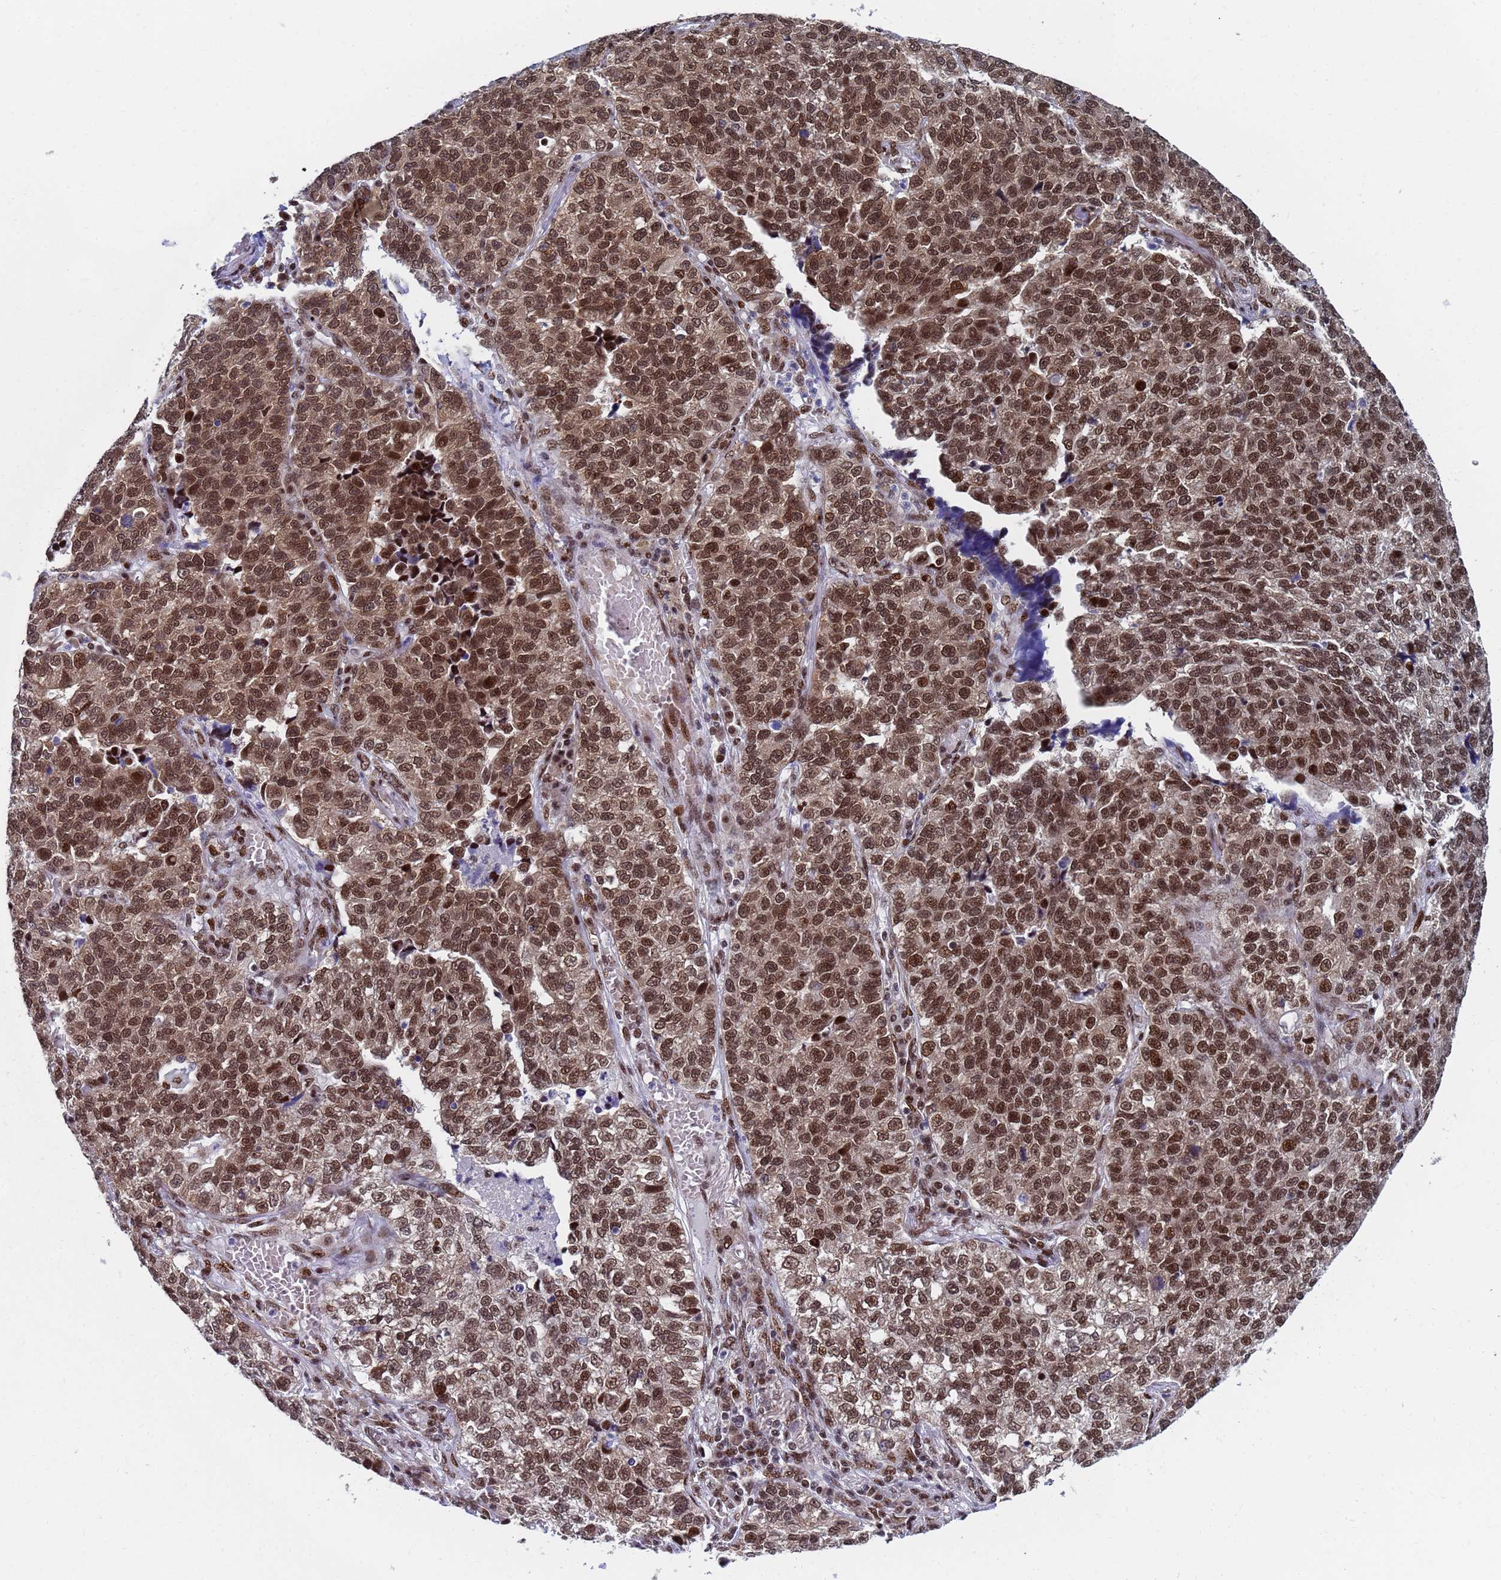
{"staining": {"intensity": "strong", "quantity": ">75%", "location": "nuclear"}, "tissue": "lung cancer", "cell_type": "Tumor cells", "image_type": "cancer", "snomed": [{"axis": "morphology", "description": "Adenocarcinoma, NOS"}, {"axis": "topography", "description": "Lung"}], "caption": "Immunohistochemistry (IHC) of human lung cancer shows high levels of strong nuclear expression in about >75% of tumor cells.", "gene": "AP5Z1", "patient": {"sex": "male", "age": 49}}